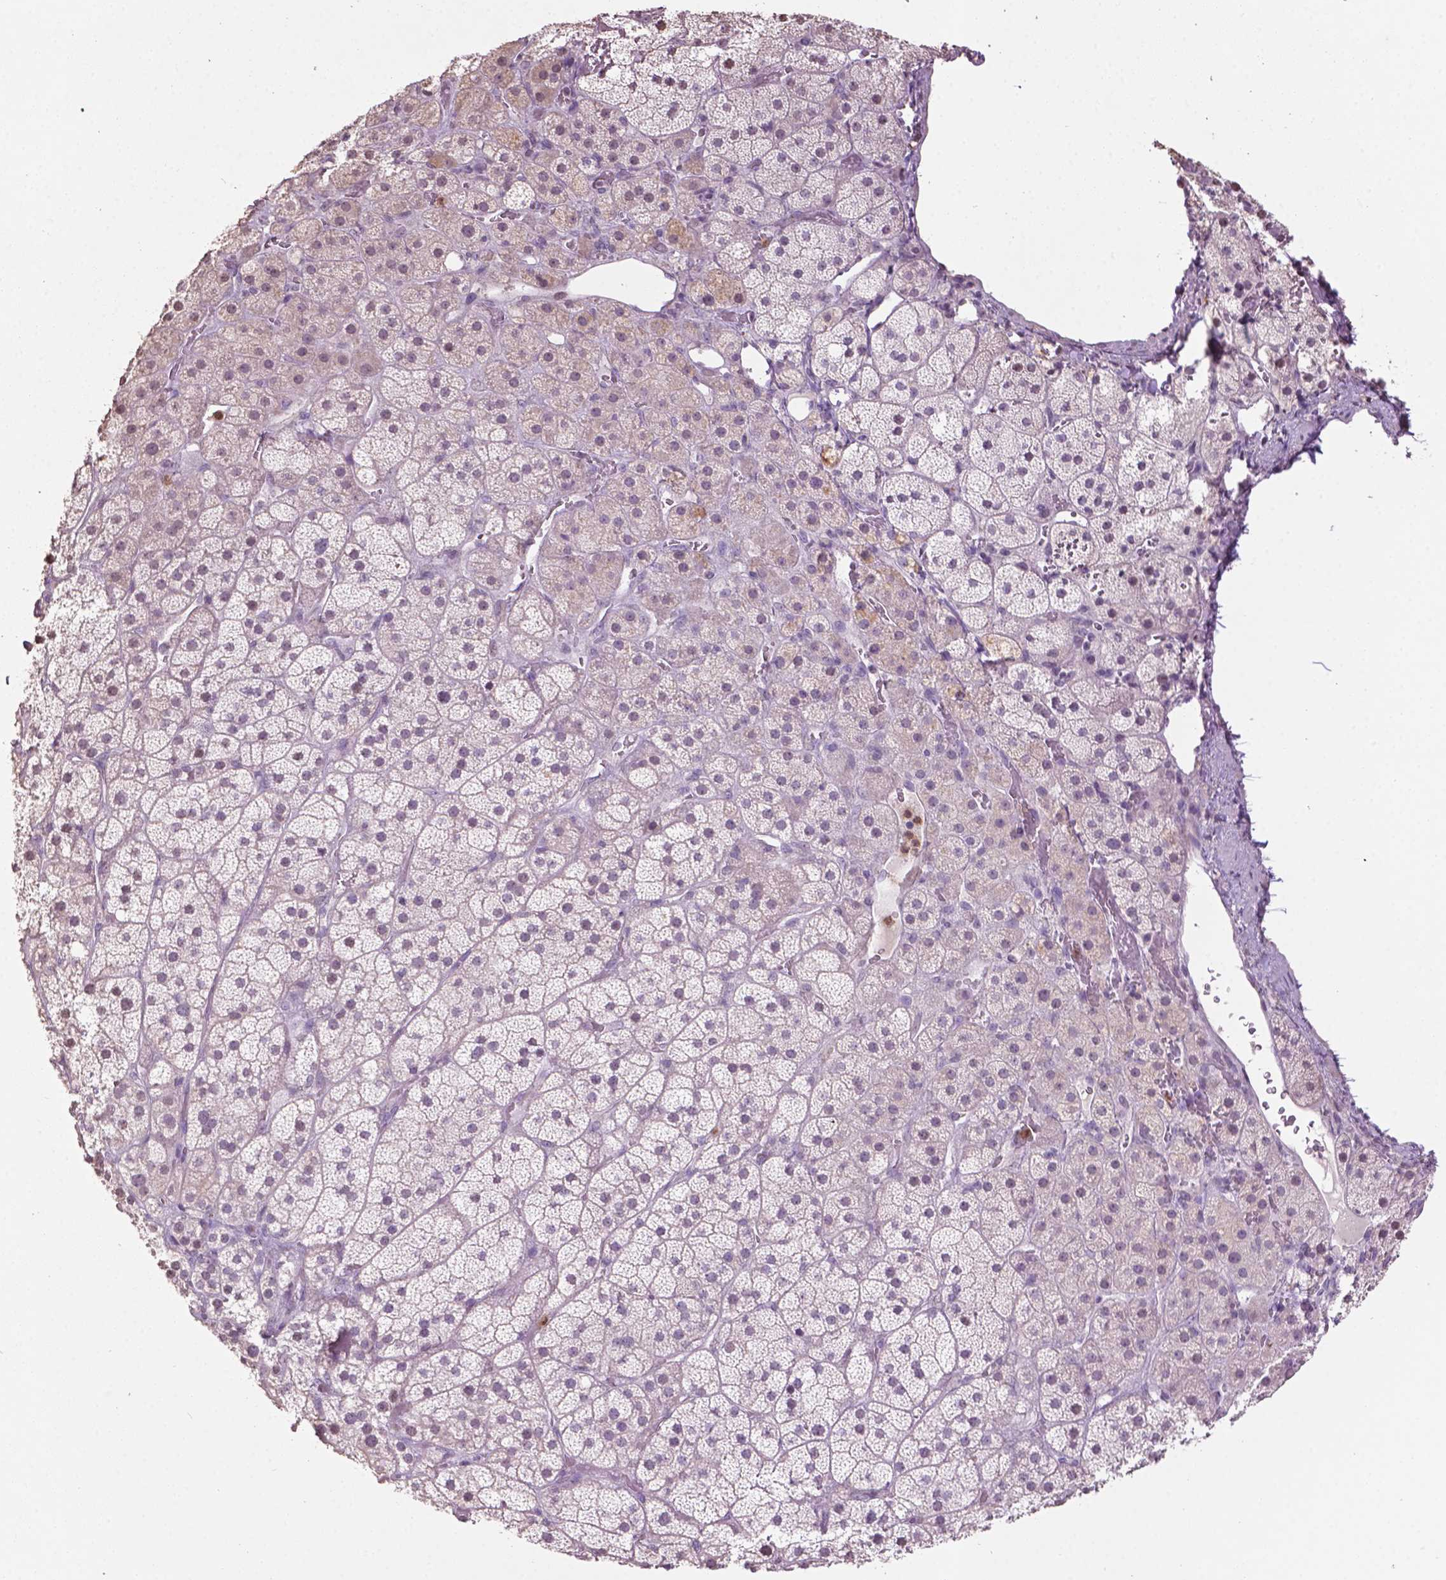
{"staining": {"intensity": "negative", "quantity": "none", "location": "none"}, "tissue": "adrenal gland", "cell_type": "Glandular cells", "image_type": "normal", "snomed": [{"axis": "morphology", "description": "Normal tissue, NOS"}, {"axis": "topography", "description": "Adrenal gland"}], "caption": "Glandular cells show no significant protein expression in unremarkable adrenal gland. The staining is performed using DAB (3,3'-diaminobenzidine) brown chromogen with nuclei counter-stained in using hematoxylin.", "gene": "NTNG2", "patient": {"sex": "male", "age": 57}}